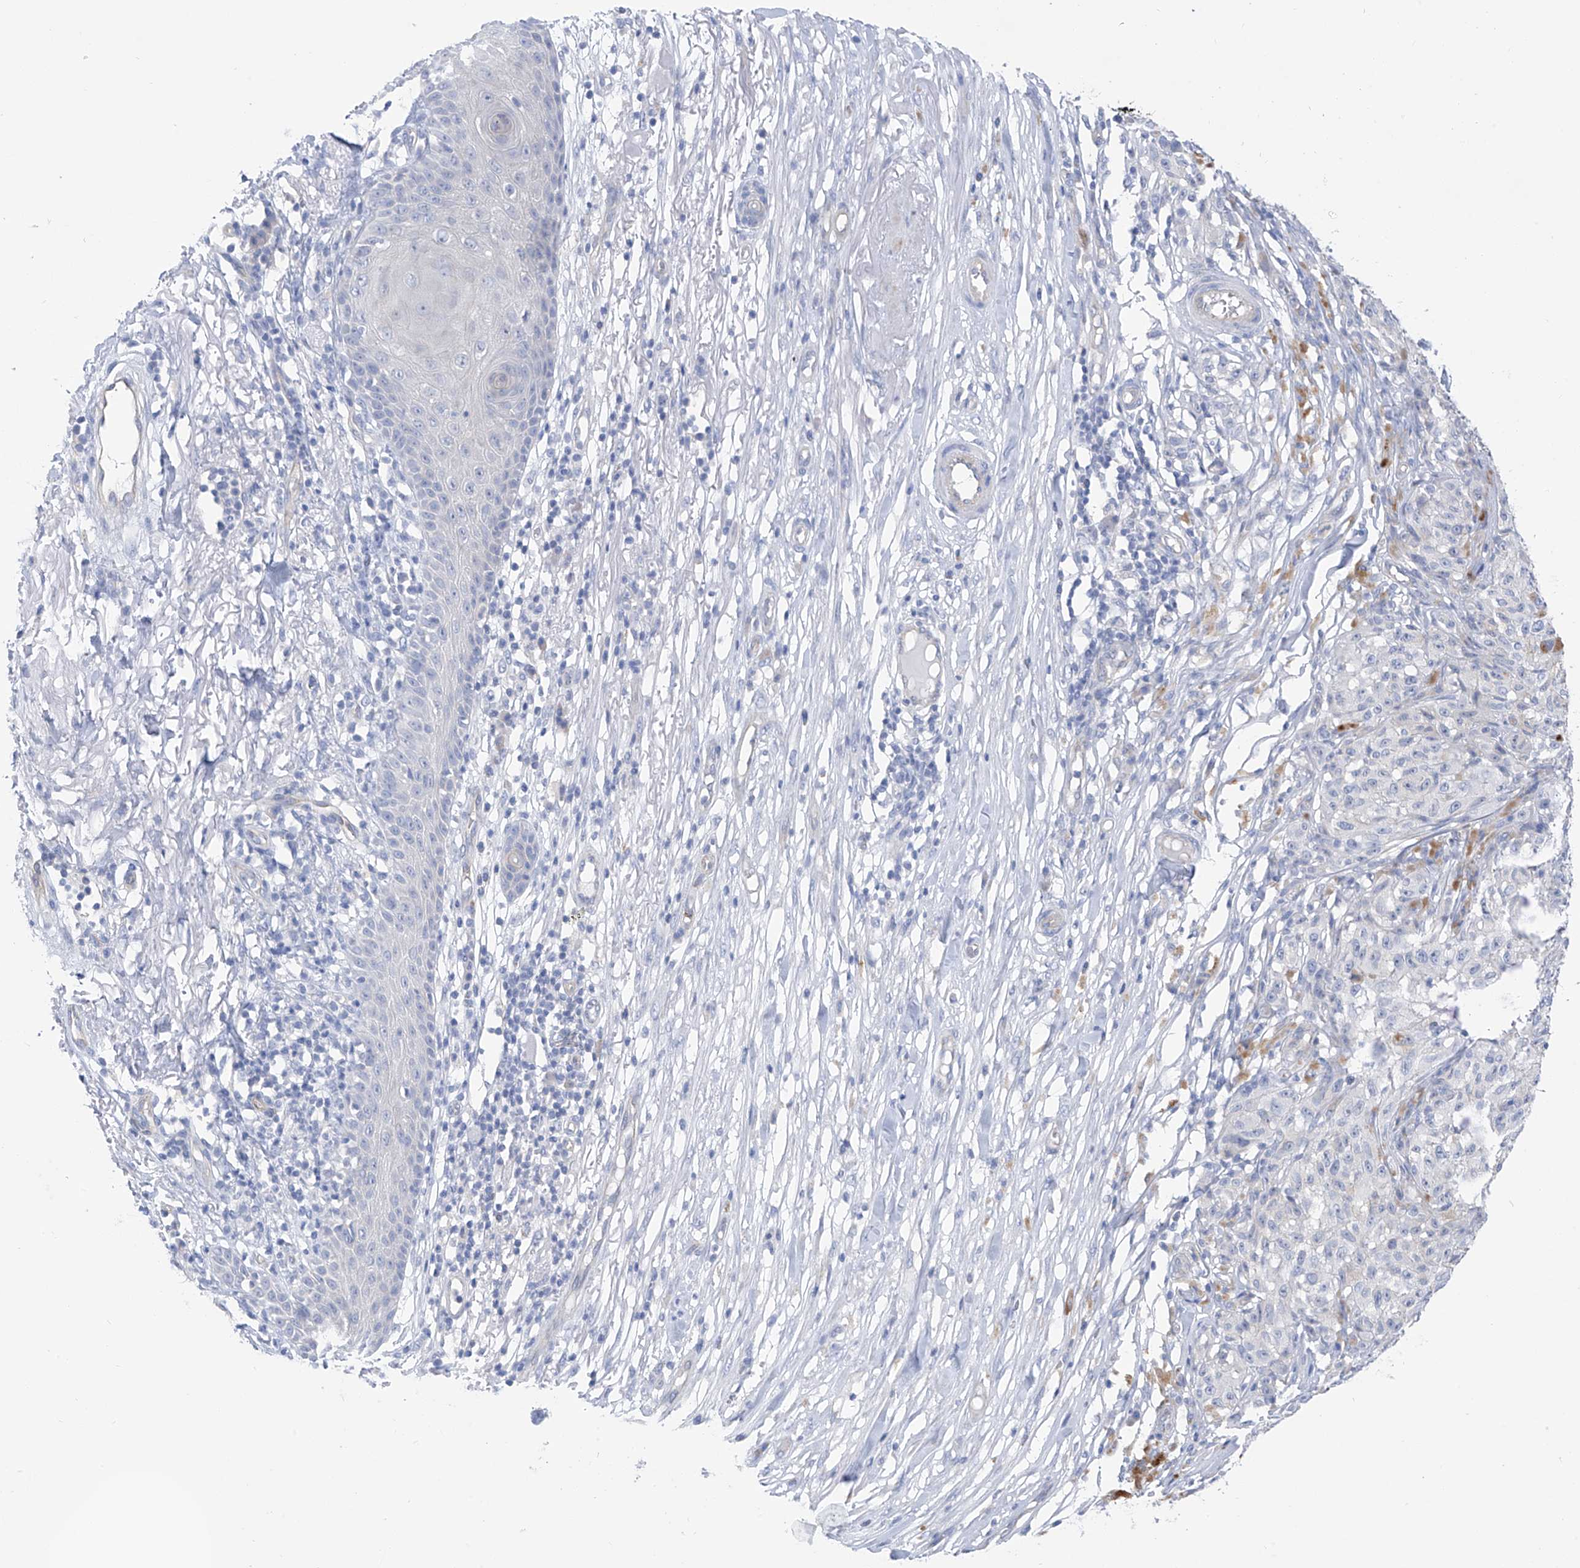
{"staining": {"intensity": "negative", "quantity": "none", "location": "none"}, "tissue": "melanoma", "cell_type": "Tumor cells", "image_type": "cancer", "snomed": [{"axis": "morphology", "description": "Malignant melanoma, NOS"}, {"axis": "topography", "description": "Skin"}], "caption": "The micrograph reveals no significant positivity in tumor cells of malignant melanoma.", "gene": "PIK3C2B", "patient": {"sex": "female", "age": 82}}